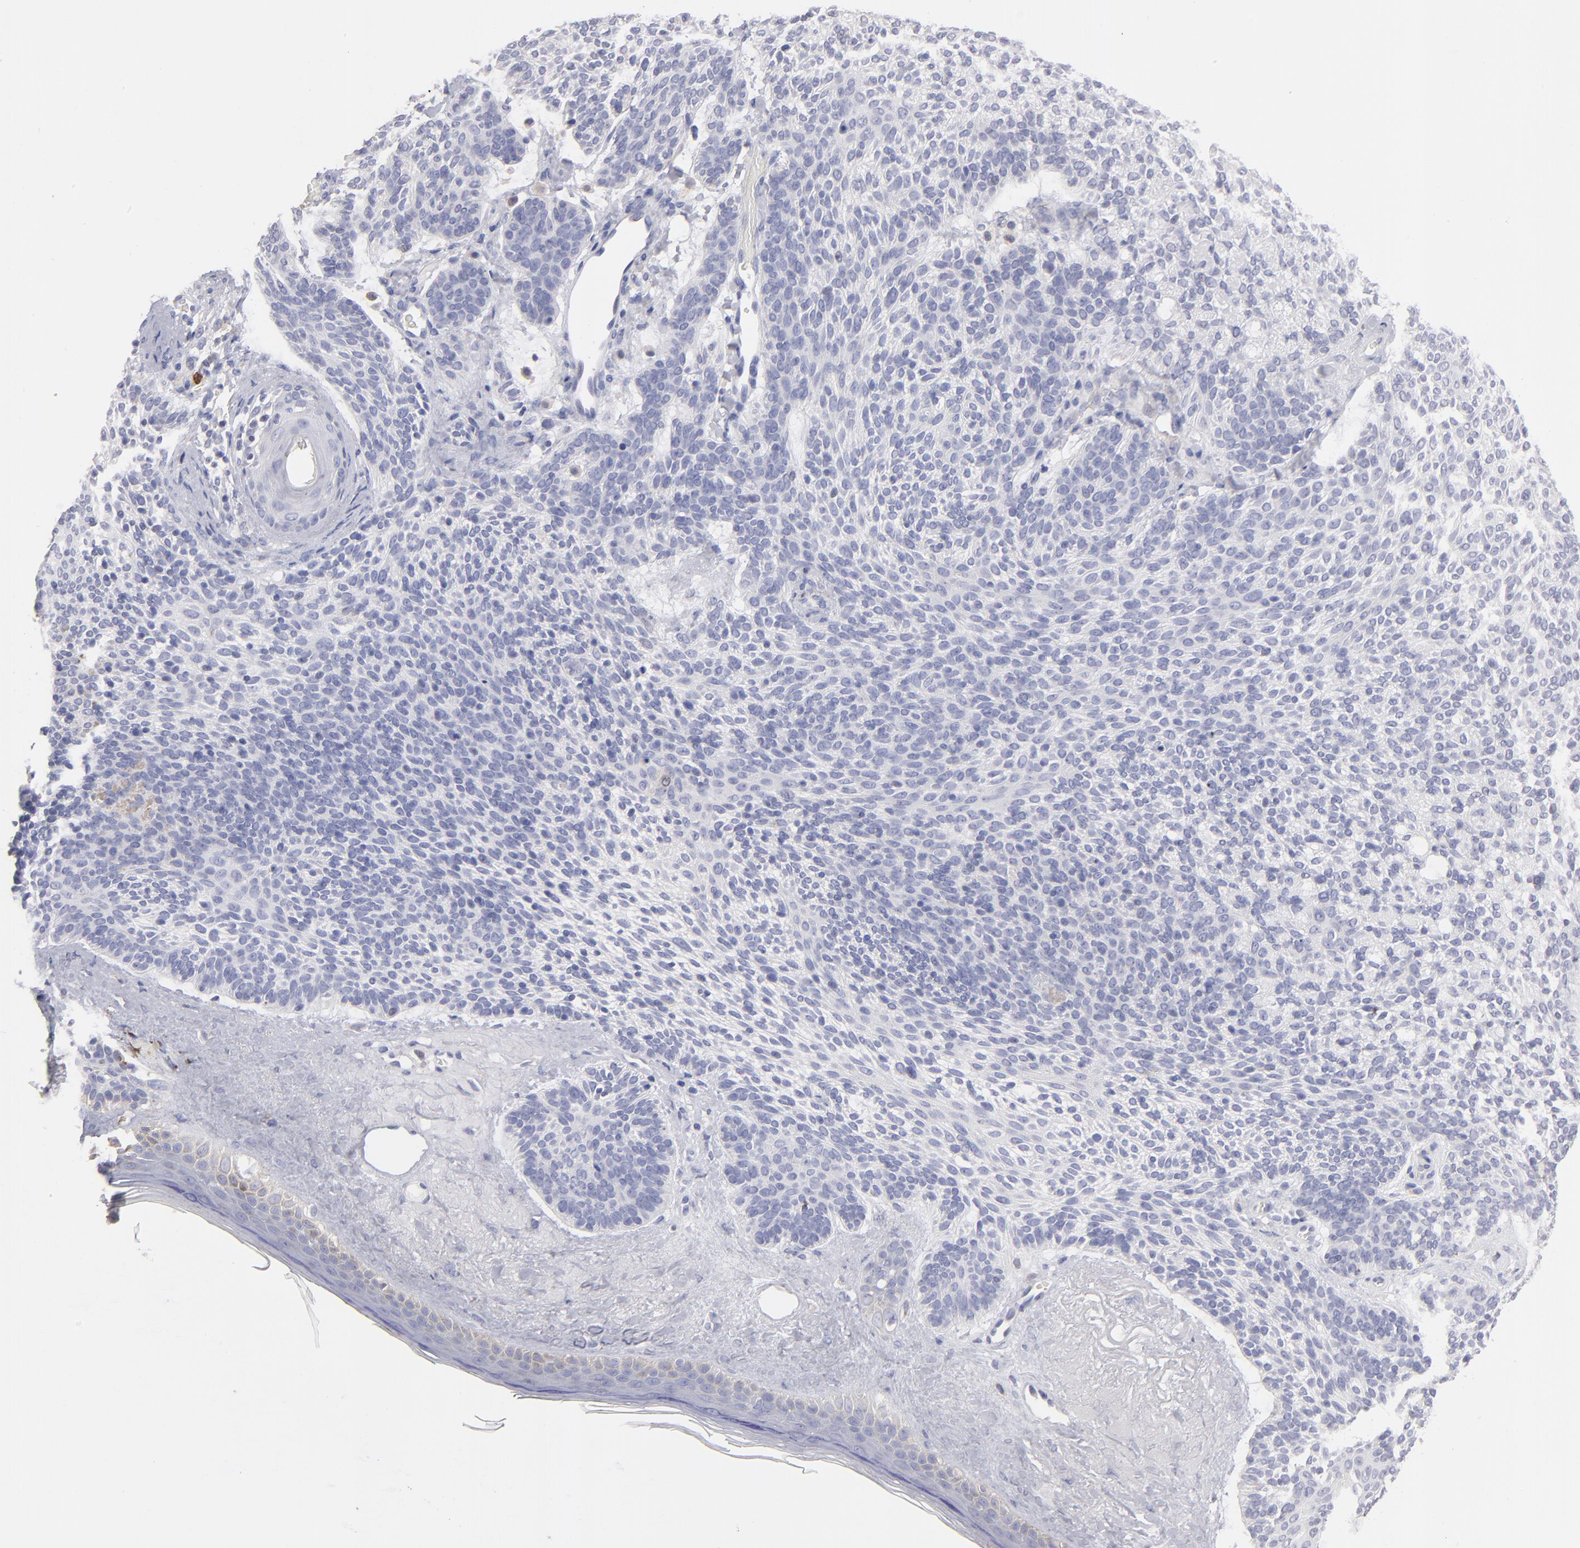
{"staining": {"intensity": "weak", "quantity": ">75%", "location": "cytoplasmic/membranous"}, "tissue": "skin cancer", "cell_type": "Tumor cells", "image_type": "cancer", "snomed": [{"axis": "morphology", "description": "Normal tissue, NOS"}, {"axis": "morphology", "description": "Basal cell carcinoma"}, {"axis": "topography", "description": "Skin"}], "caption": "The immunohistochemical stain labels weak cytoplasmic/membranous staining in tumor cells of basal cell carcinoma (skin) tissue. (DAB IHC with brightfield microscopy, high magnification).", "gene": "FGR", "patient": {"sex": "female", "age": 70}}